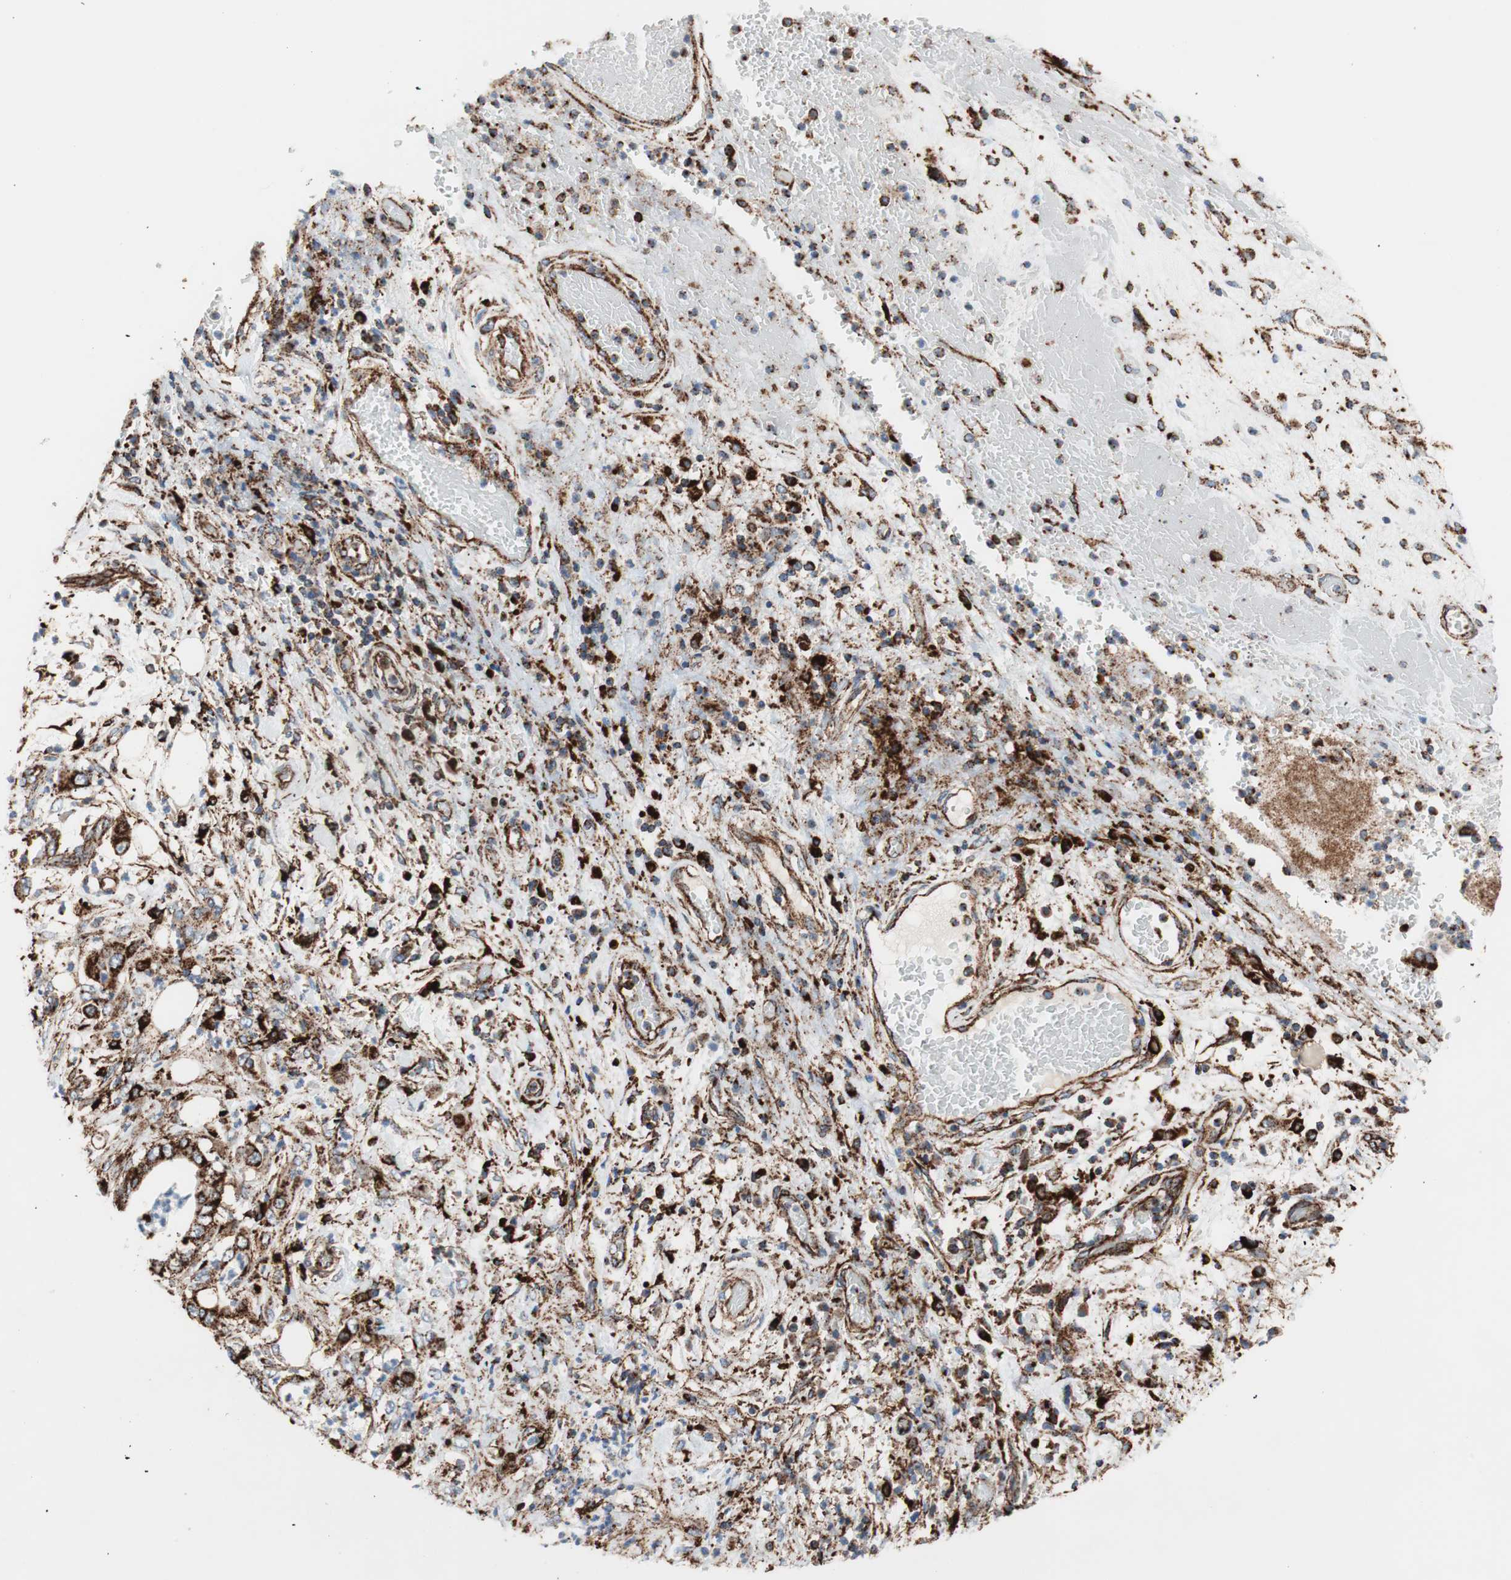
{"staining": {"intensity": "strong", "quantity": ">75%", "location": "cytoplasmic/membranous"}, "tissue": "stomach cancer", "cell_type": "Tumor cells", "image_type": "cancer", "snomed": [{"axis": "morphology", "description": "Adenocarcinoma, NOS"}, {"axis": "topography", "description": "Stomach"}], "caption": "Human adenocarcinoma (stomach) stained for a protein (brown) demonstrates strong cytoplasmic/membranous positive staining in approximately >75% of tumor cells.", "gene": "LAMP1", "patient": {"sex": "female", "age": 73}}